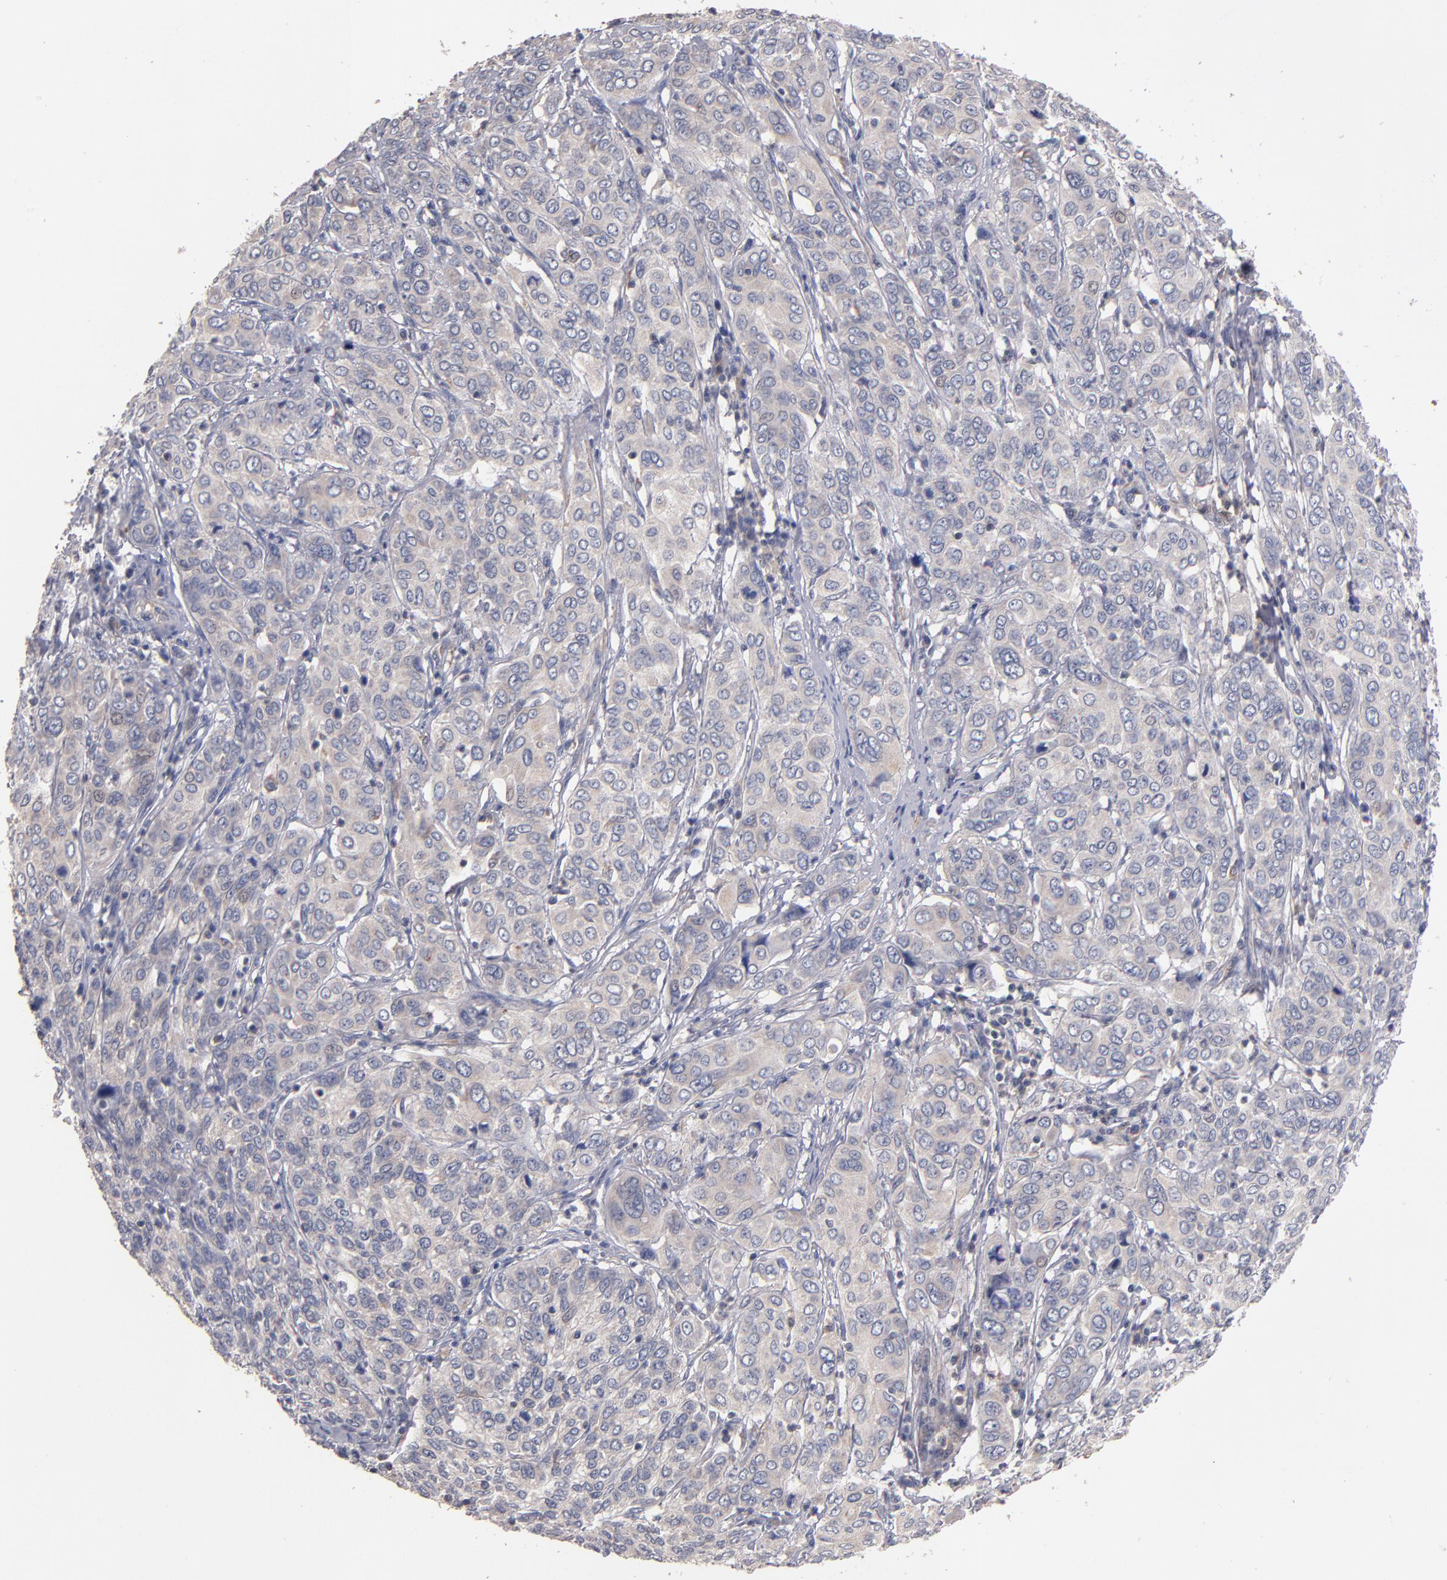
{"staining": {"intensity": "weak", "quantity": "<25%", "location": "cytoplasmic/membranous"}, "tissue": "cervical cancer", "cell_type": "Tumor cells", "image_type": "cancer", "snomed": [{"axis": "morphology", "description": "Squamous cell carcinoma, NOS"}, {"axis": "topography", "description": "Cervix"}], "caption": "DAB immunohistochemical staining of cervical cancer (squamous cell carcinoma) shows no significant expression in tumor cells.", "gene": "DACT1", "patient": {"sex": "female", "age": 38}}